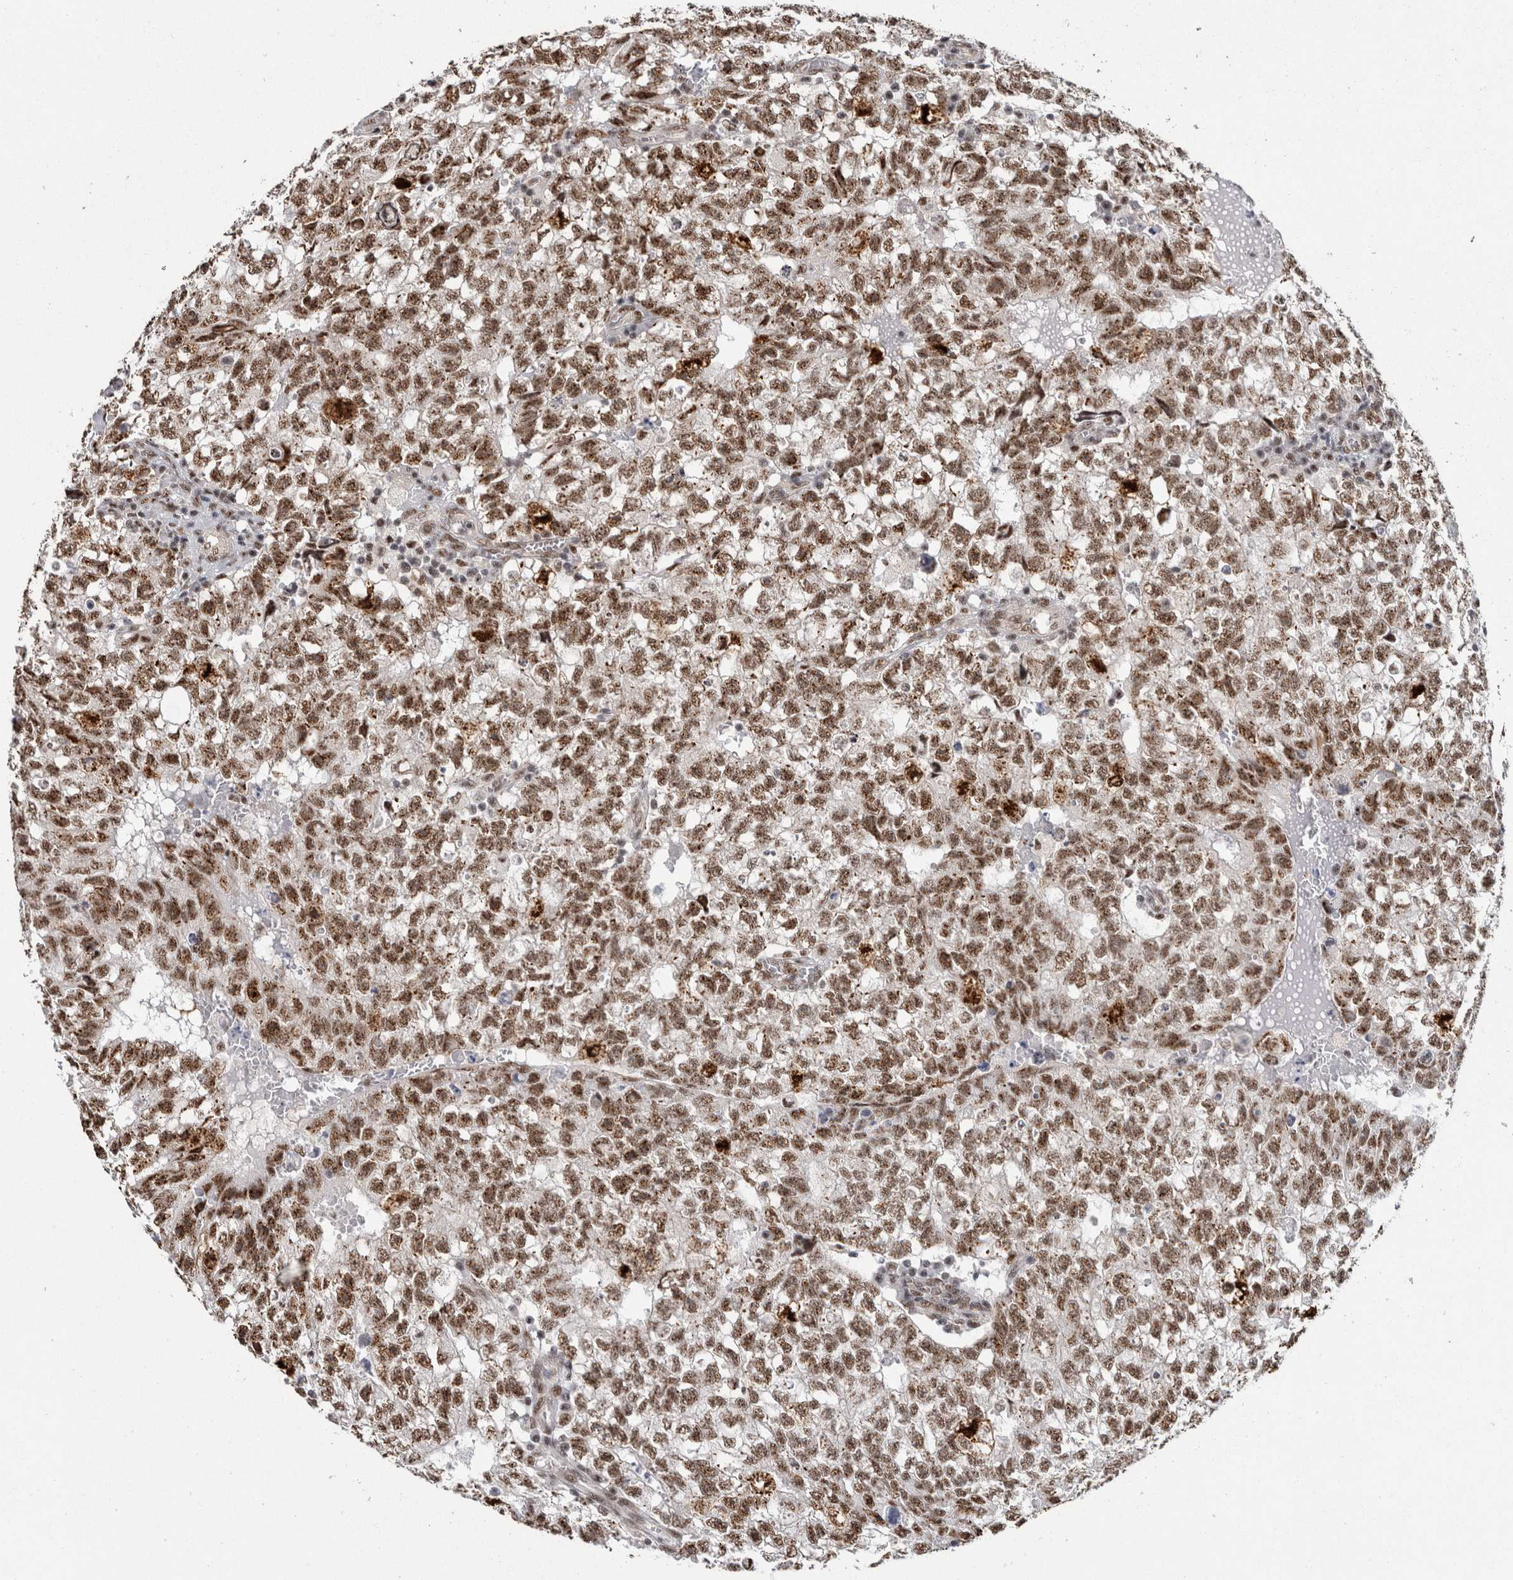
{"staining": {"intensity": "moderate", "quantity": ">75%", "location": "nuclear"}, "tissue": "testis cancer", "cell_type": "Tumor cells", "image_type": "cancer", "snomed": [{"axis": "morphology", "description": "Seminoma, NOS"}, {"axis": "morphology", "description": "Carcinoma, Embryonal, NOS"}, {"axis": "topography", "description": "Testis"}], "caption": "Immunohistochemistry (IHC) histopathology image of neoplastic tissue: testis embryonal carcinoma stained using IHC demonstrates medium levels of moderate protein expression localized specifically in the nuclear of tumor cells, appearing as a nuclear brown color.", "gene": "MKNK1", "patient": {"sex": "male", "age": 38}}